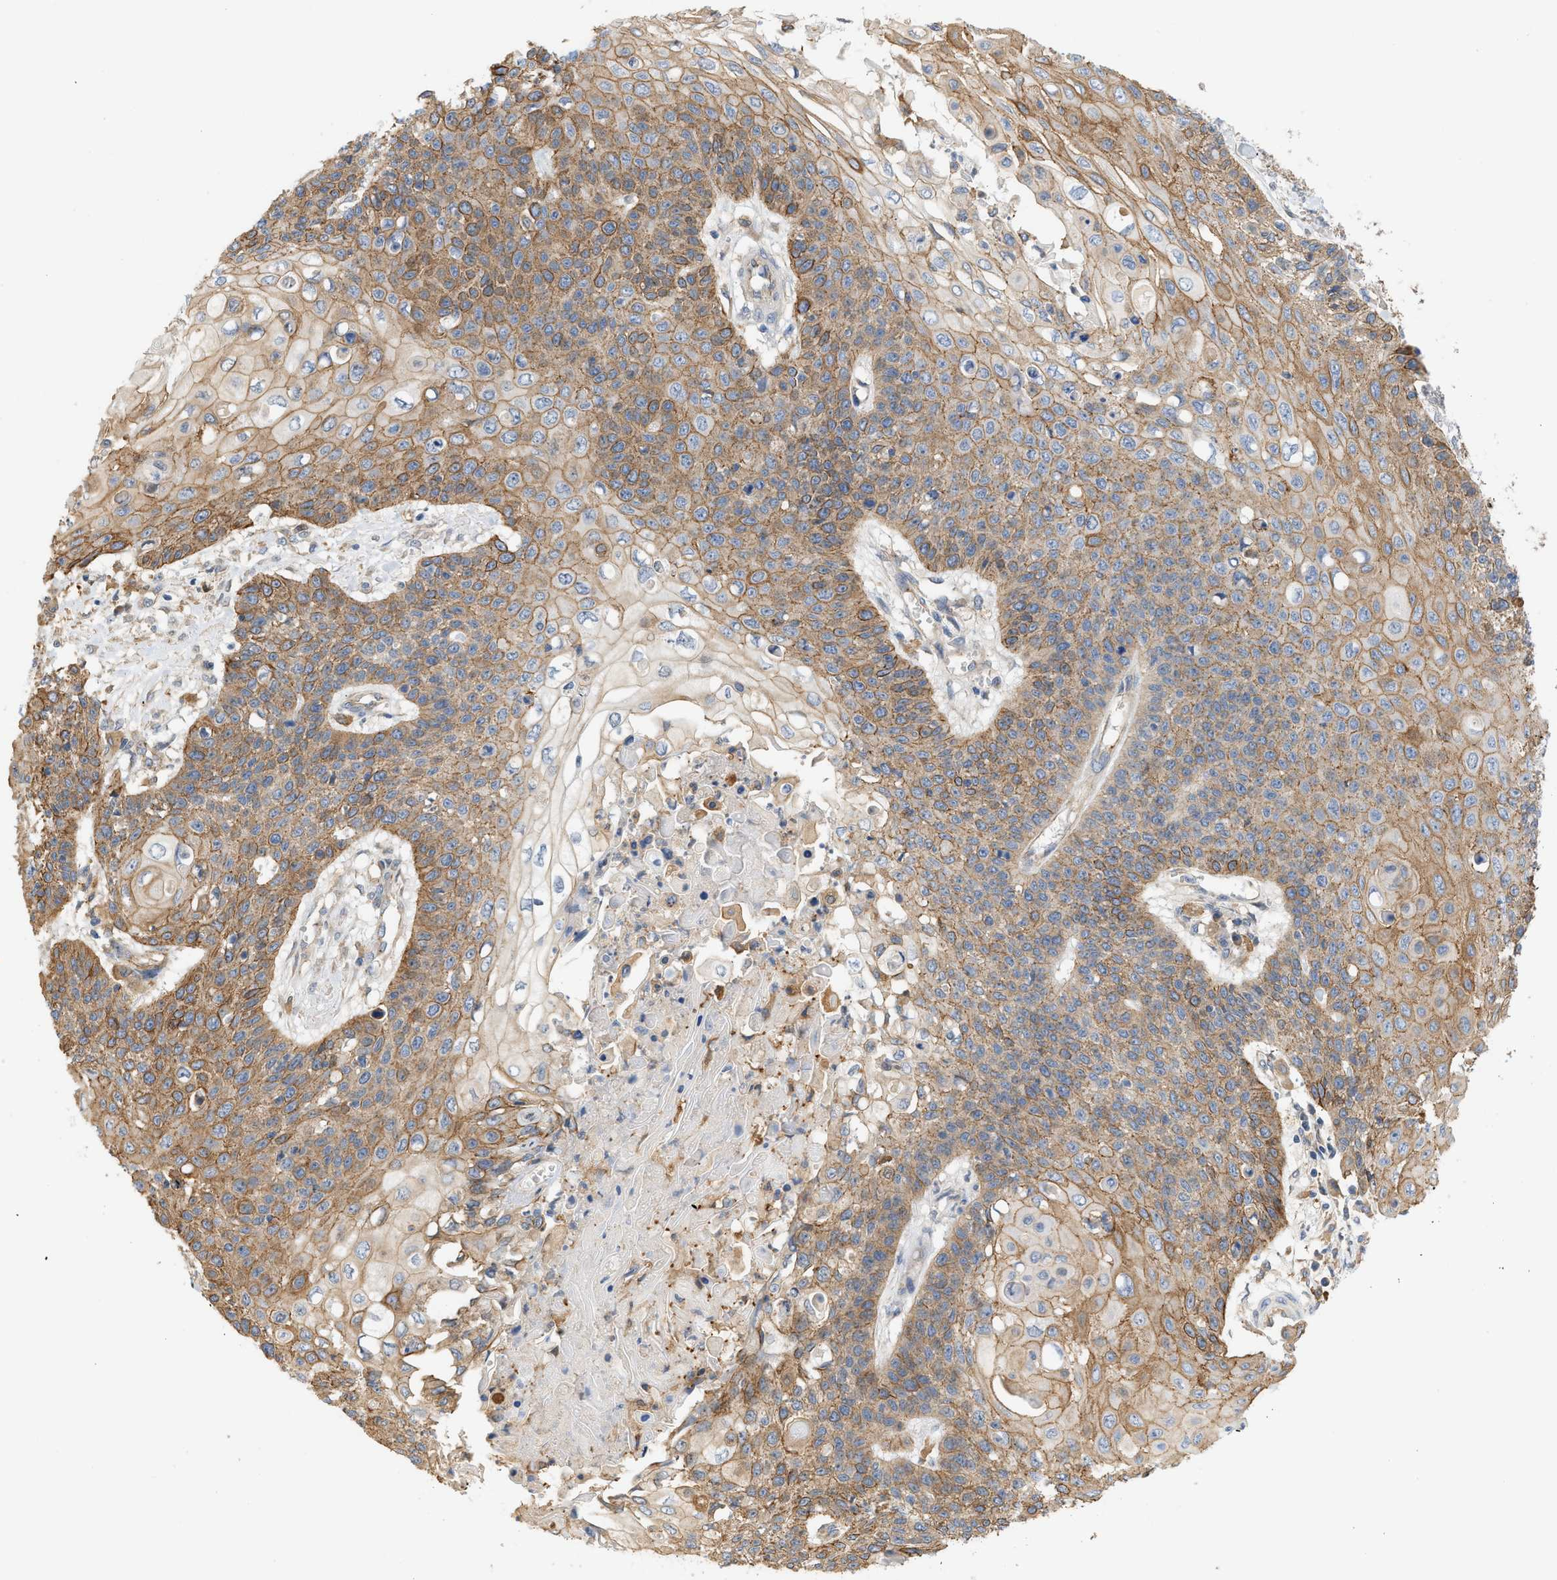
{"staining": {"intensity": "moderate", "quantity": ">75%", "location": "cytoplasmic/membranous"}, "tissue": "cervical cancer", "cell_type": "Tumor cells", "image_type": "cancer", "snomed": [{"axis": "morphology", "description": "Squamous cell carcinoma, NOS"}, {"axis": "topography", "description": "Cervix"}], "caption": "IHC image of human cervical cancer (squamous cell carcinoma) stained for a protein (brown), which exhibits medium levels of moderate cytoplasmic/membranous staining in approximately >75% of tumor cells.", "gene": "CTXN1", "patient": {"sex": "female", "age": 39}}